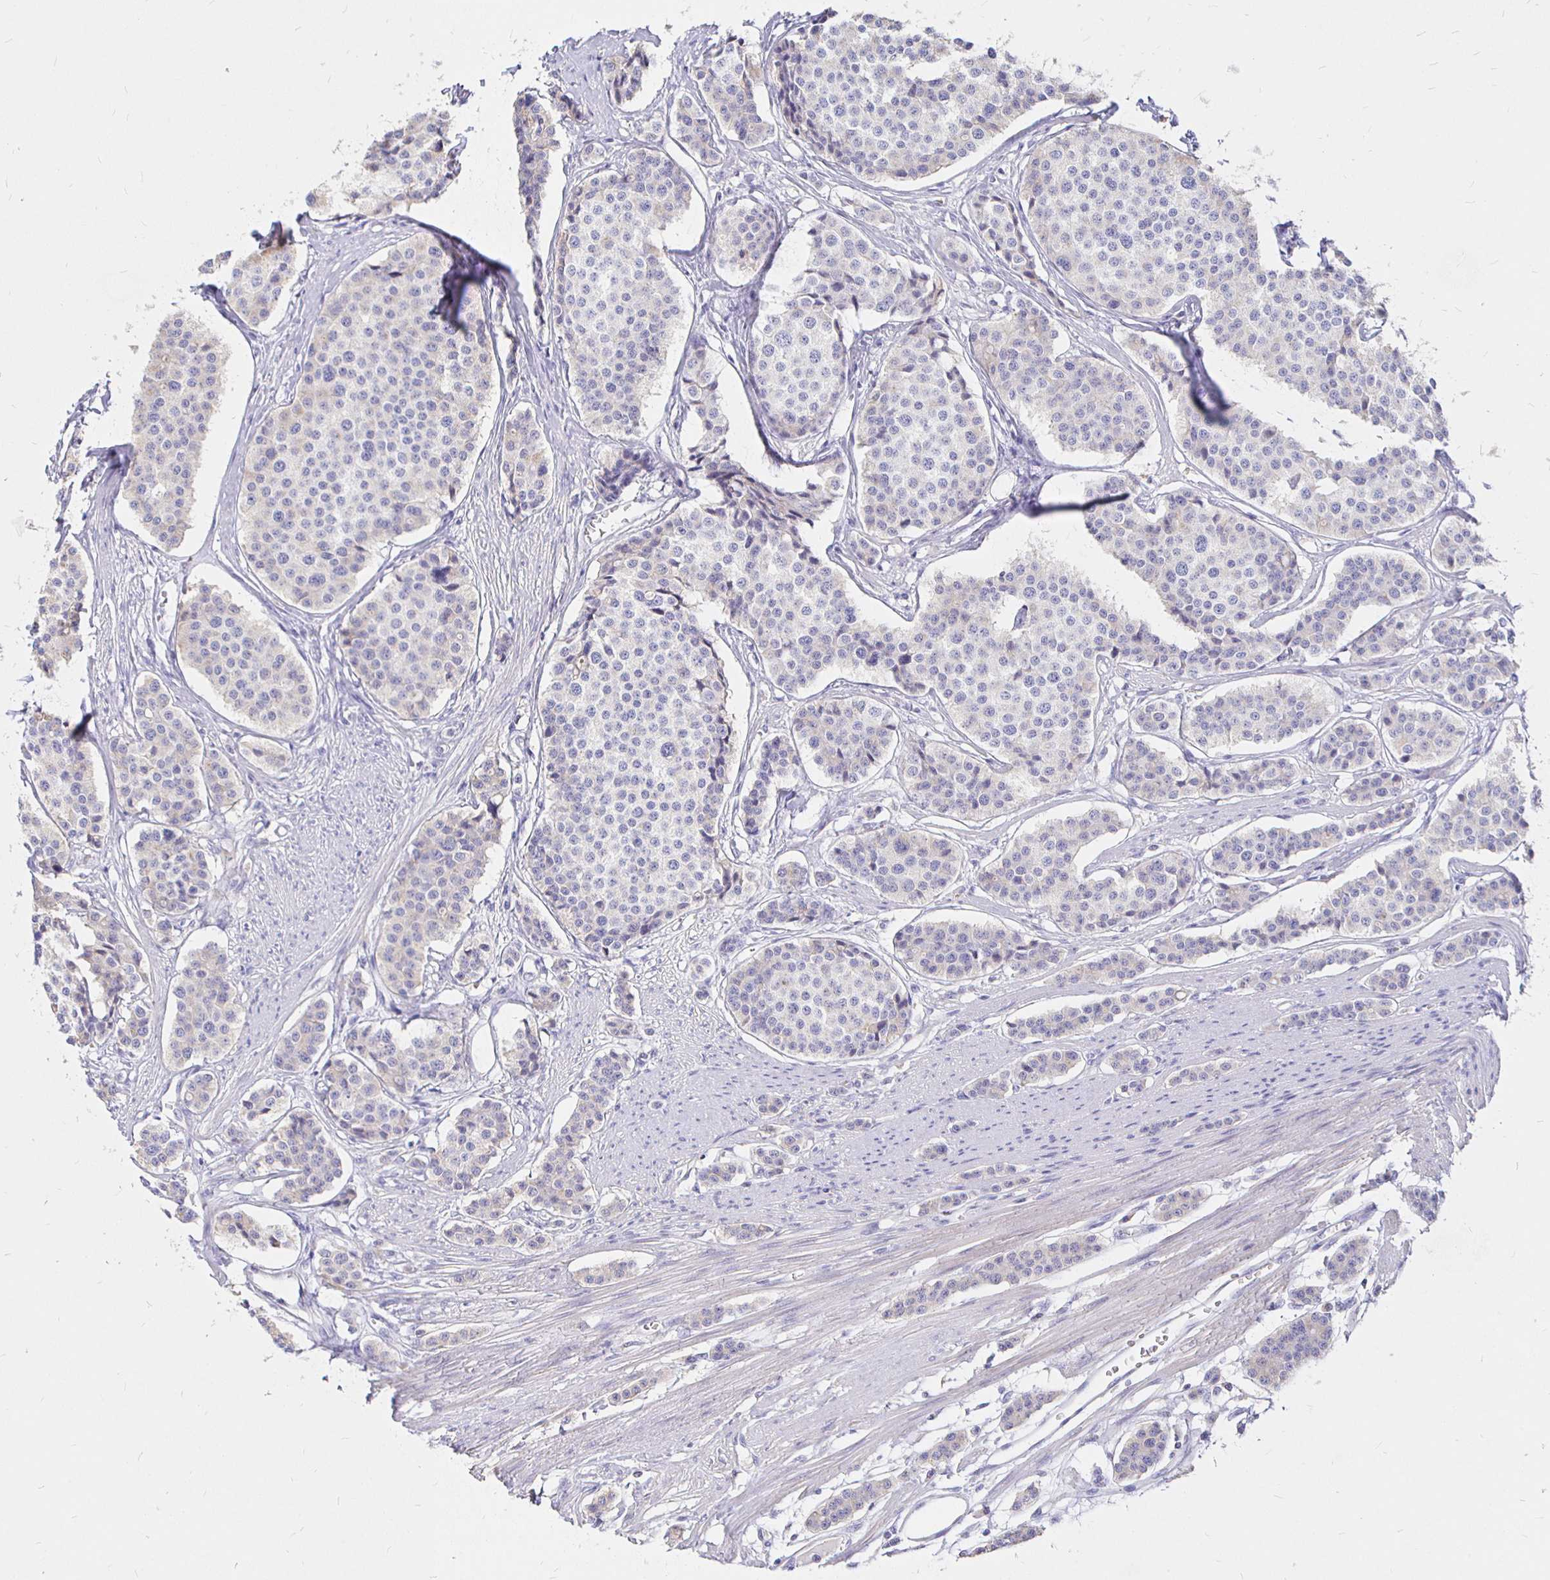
{"staining": {"intensity": "negative", "quantity": "none", "location": "none"}, "tissue": "carcinoid", "cell_type": "Tumor cells", "image_type": "cancer", "snomed": [{"axis": "morphology", "description": "Carcinoid, malignant, NOS"}, {"axis": "topography", "description": "Small intestine"}], "caption": "DAB immunohistochemical staining of malignant carcinoid demonstrates no significant staining in tumor cells.", "gene": "NECAB1", "patient": {"sex": "male", "age": 60}}